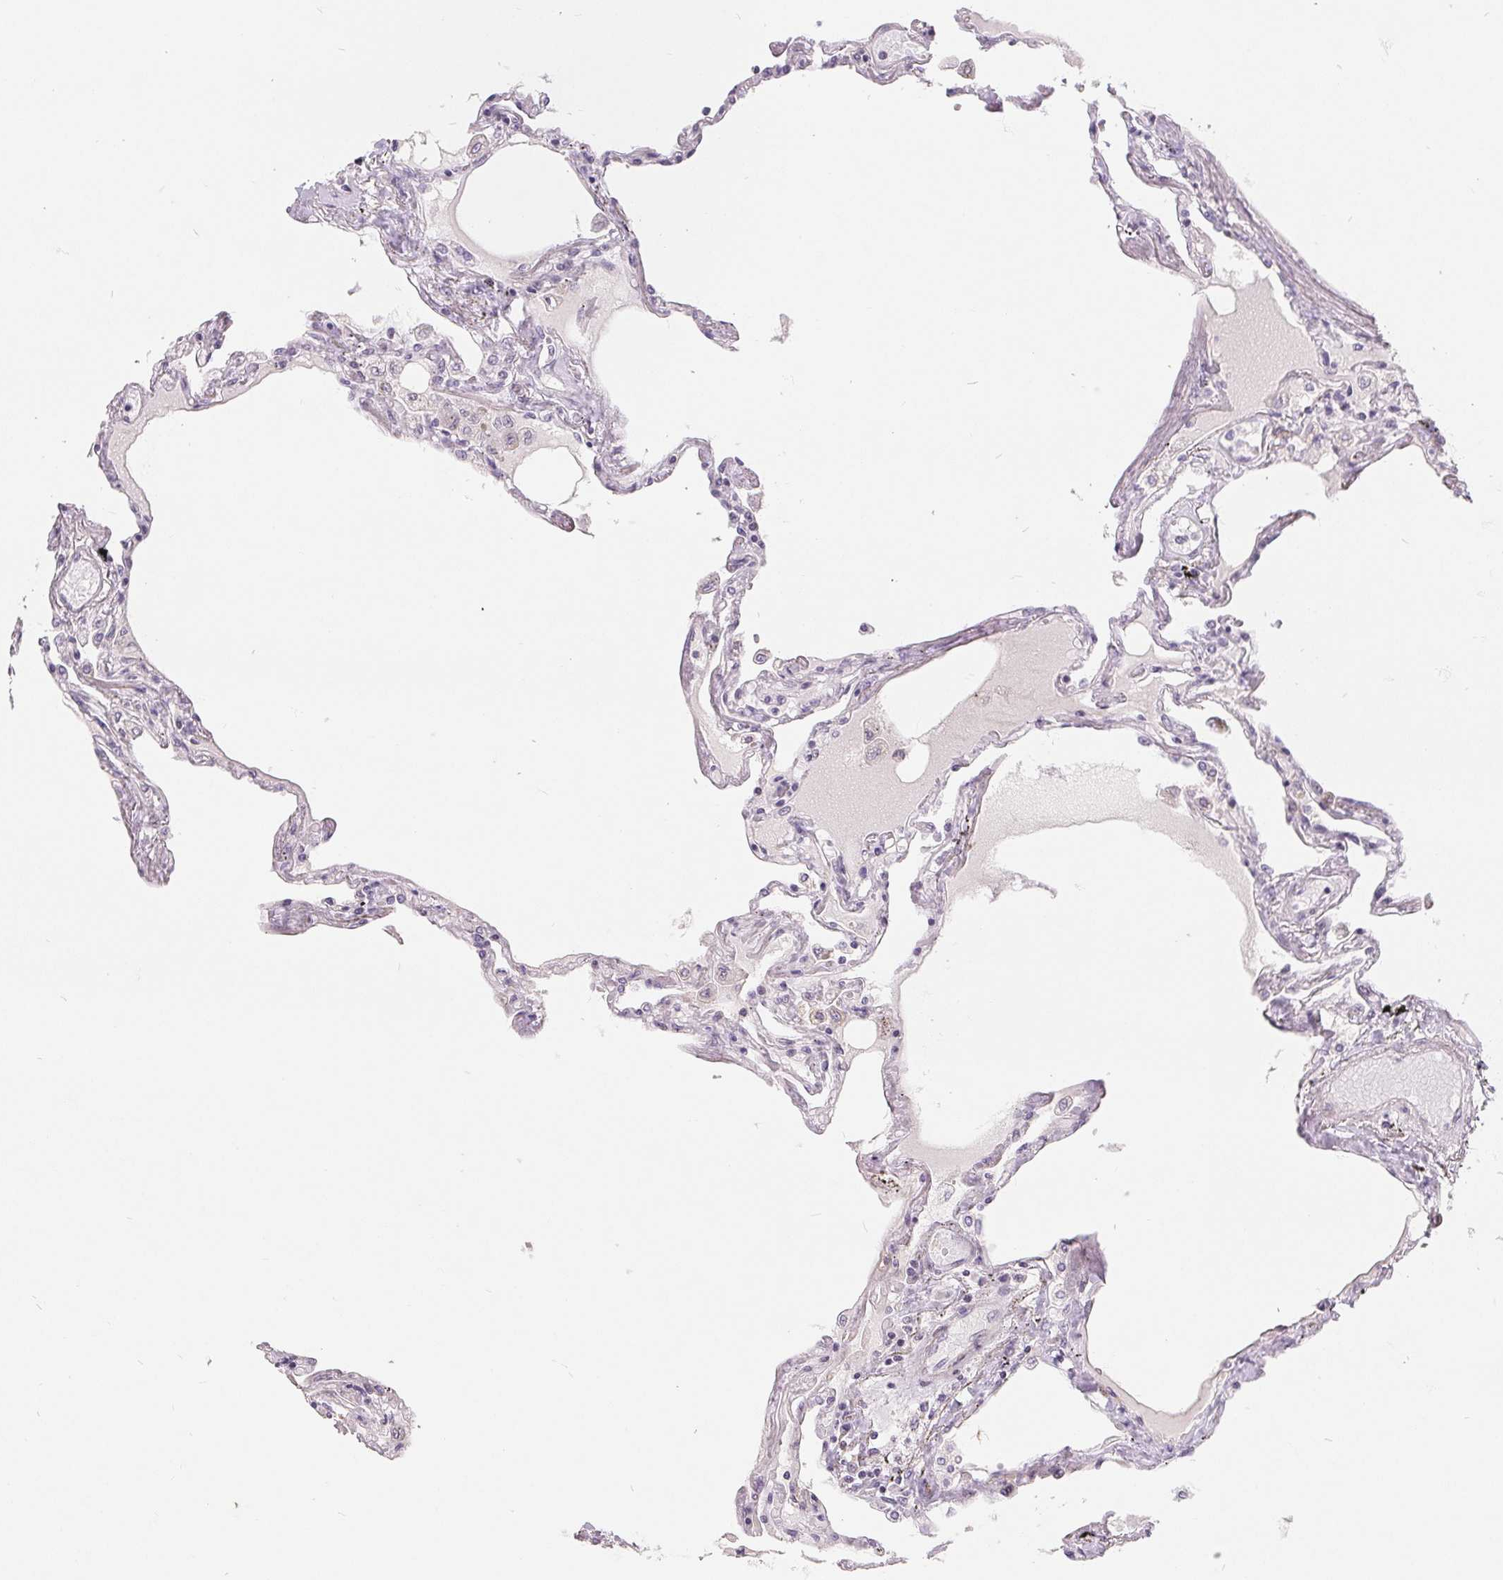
{"staining": {"intensity": "weak", "quantity": "<25%", "location": "nuclear"}, "tissue": "lung", "cell_type": "Alveolar cells", "image_type": "normal", "snomed": [{"axis": "morphology", "description": "Normal tissue, NOS"}, {"axis": "morphology", "description": "Adenocarcinoma, NOS"}, {"axis": "topography", "description": "Cartilage tissue"}, {"axis": "topography", "description": "Lung"}], "caption": "Alveolar cells show no significant protein staining in normal lung.", "gene": "NRG2", "patient": {"sex": "female", "age": 67}}